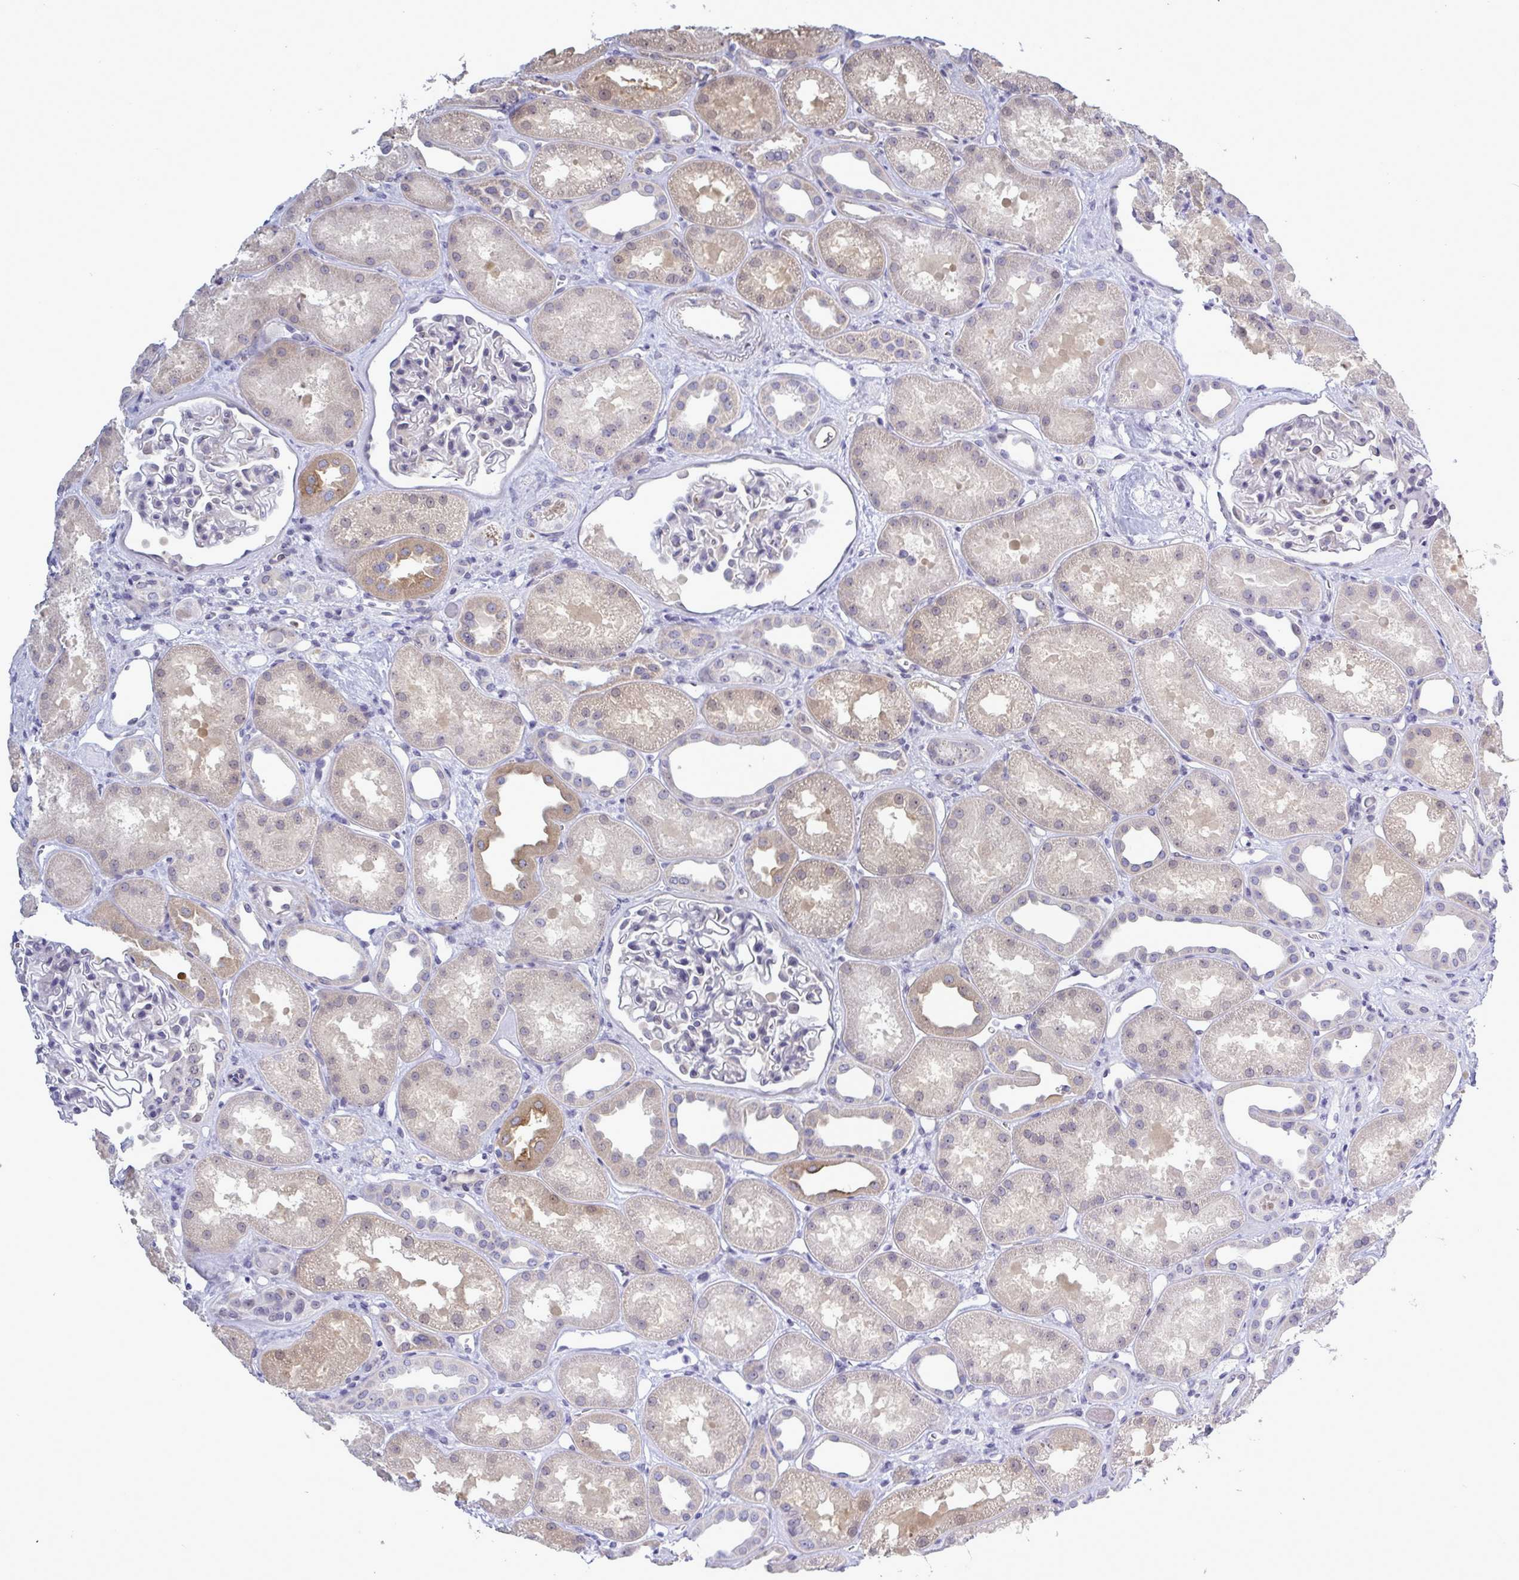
{"staining": {"intensity": "negative", "quantity": "none", "location": "none"}, "tissue": "kidney", "cell_type": "Cells in glomeruli", "image_type": "normal", "snomed": [{"axis": "morphology", "description": "Normal tissue, NOS"}, {"axis": "topography", "description": "Kidney"}], "caption": "Immunohistochemistry (IHC) image of normal kidney: kidney stained with DAB (3,3'-diaminobenzidine) exhibits no significant protein positivity in cells in glomeruli.", "gene": "MFSD4A", "patient": {"sex": "male", "age": 61}}